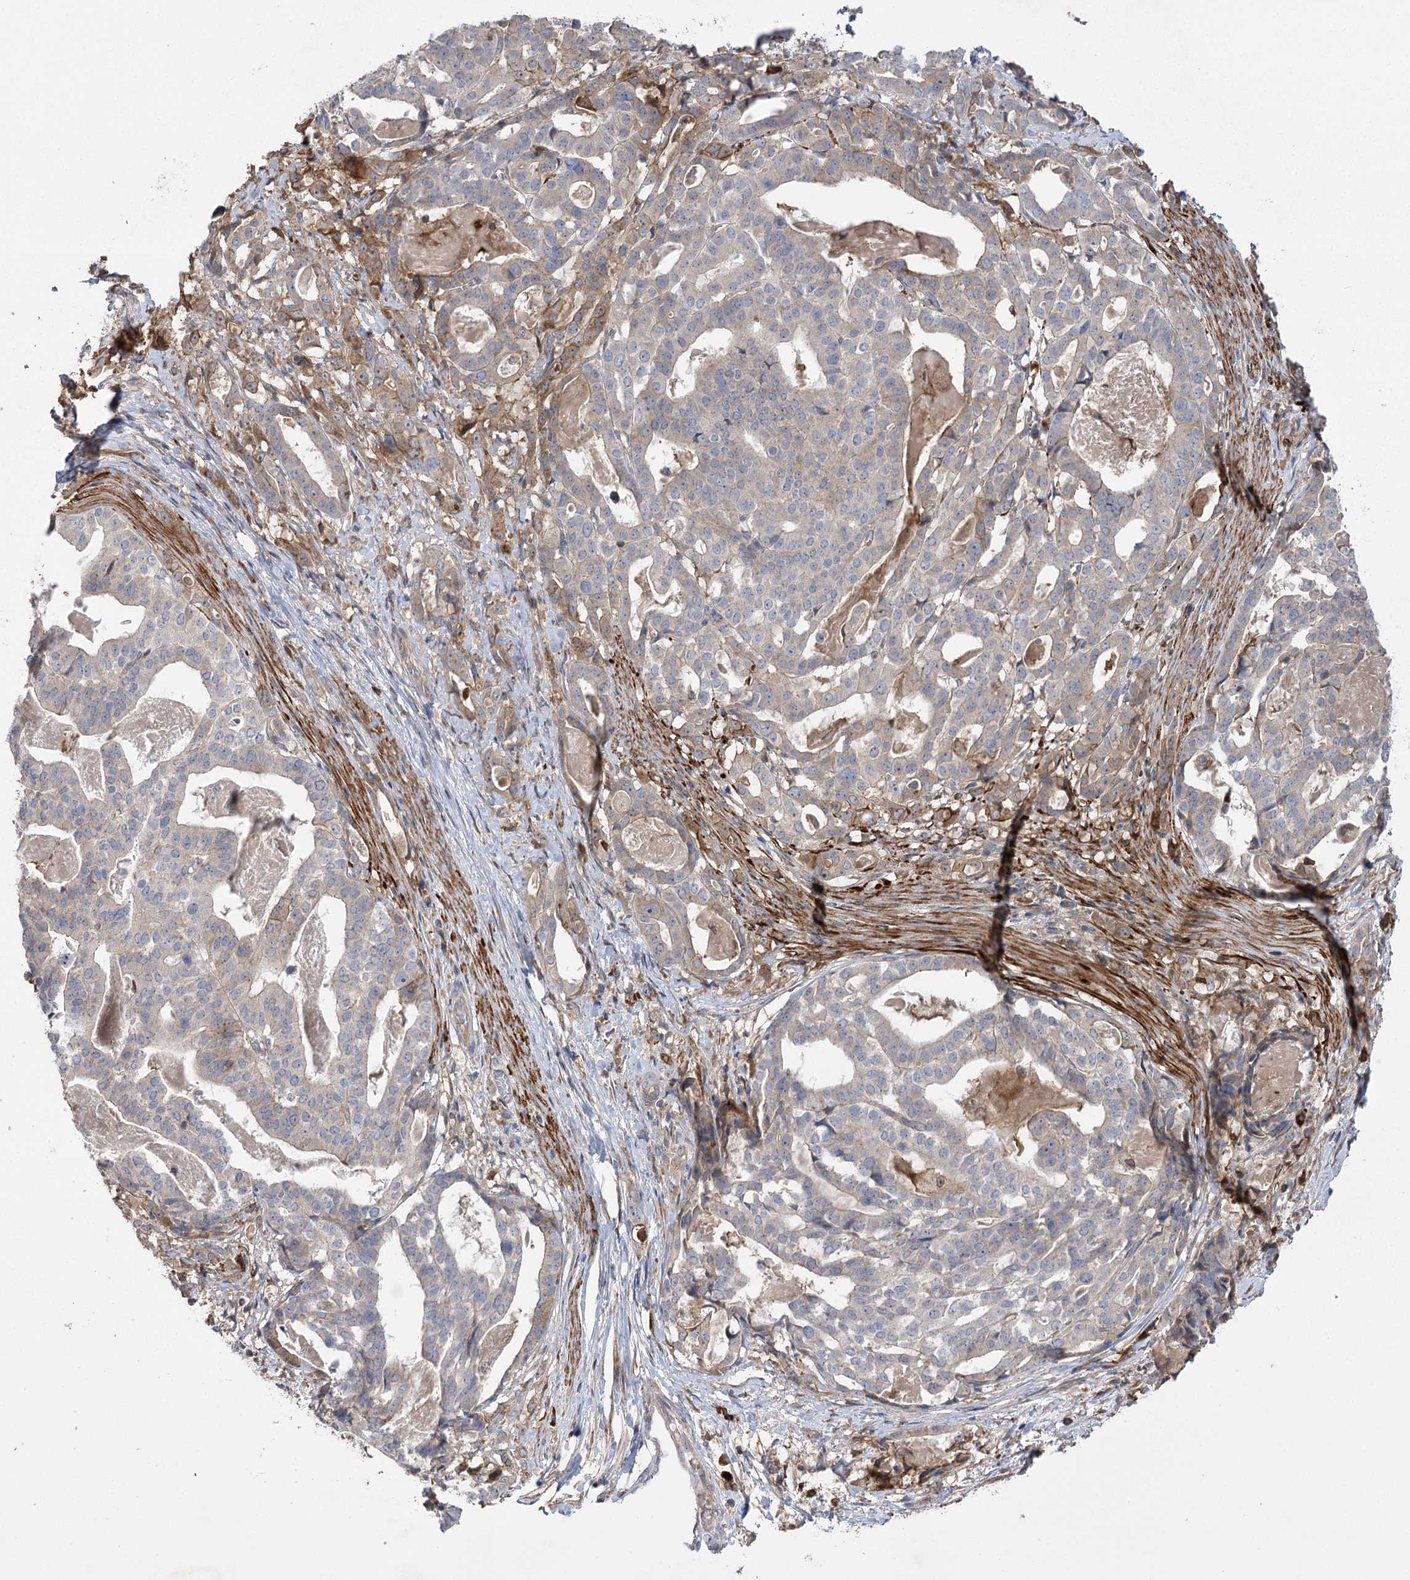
{"staining": {"intensity": "weak", "quantity": "<25%", "location": "cytoplasmic/membranous"}, "tissue": "stomach cancer", "cell_type": "Tumor cells", "image_type": "cancer", "snomed": [{"axis": "morphology", "description": "Adenocarcinoma, NOS"}, {"axis": "topography", "description": "Stomach"}], "caption": "Immunohistochemistry photomicrograph of neoplastic tissue: human stomach adenocarcinoma stained with DAB (3,3'-diaminobenzidine) exhibits no significant protein positivity in tumor cells.", "gene": "KCNN2", "patient": {"sex": "male", "age": 48}}